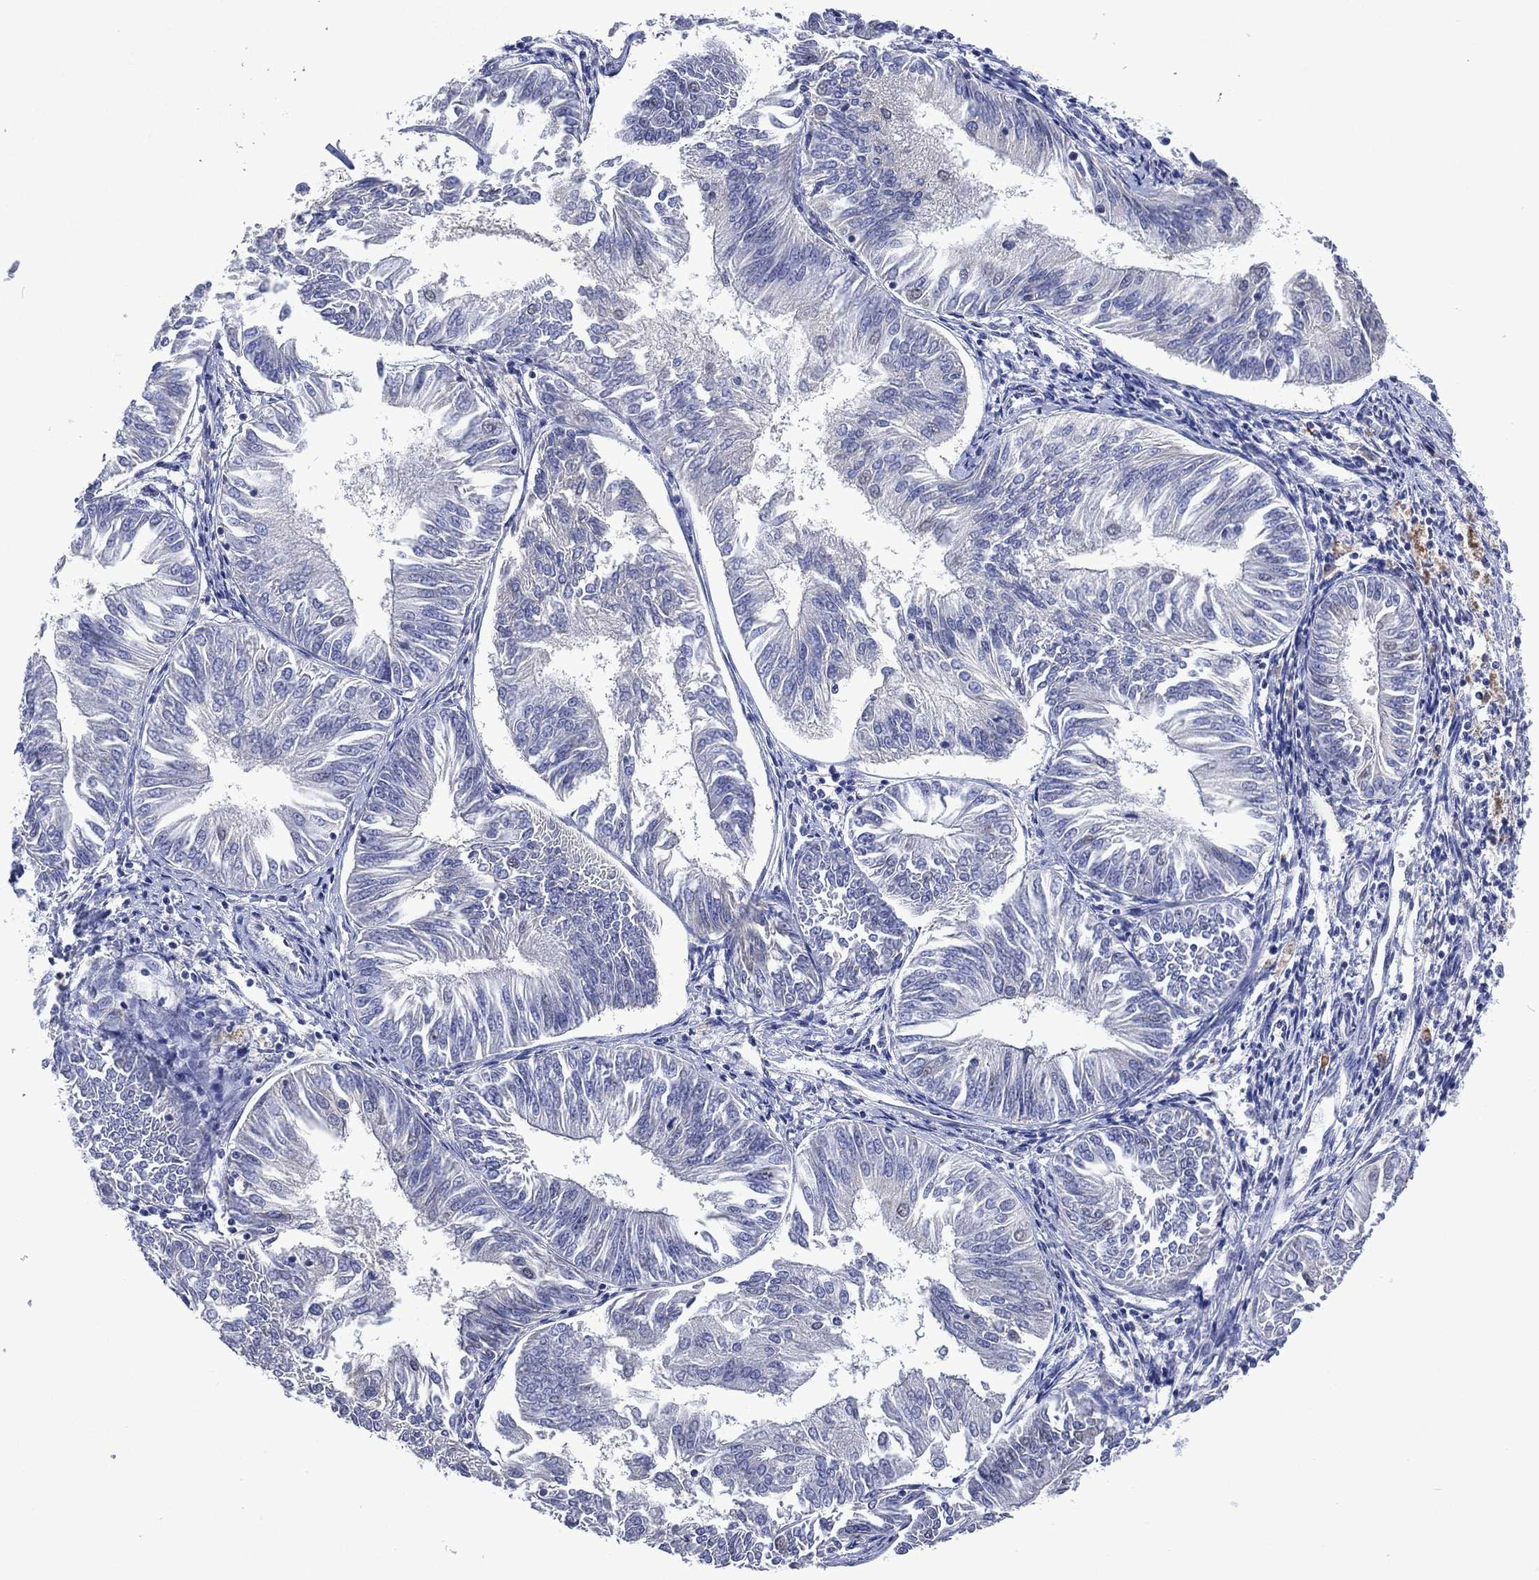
{"staining": {"intensity": "negative", "quantity": "none", "location": "none"}, "tissue": "endometrial cancer", "cell_type": "Tumor cells", "image_type": "cancer", "snomed": [{"axis": "morphology", "description": "Adenocarcinoma, NOS"}, {"axis": "topography", "description": "Endometrium"}], "caption": "There is no significant positivity in tumor cells of endometrial cancer (adenocarcinoma). (DAB (3,3'-diaminobenzidine) immunohistochemistry with hematoxylin counter stain).", "gene": "ASB10", "patient": {"sex": "female", "age": 58}}